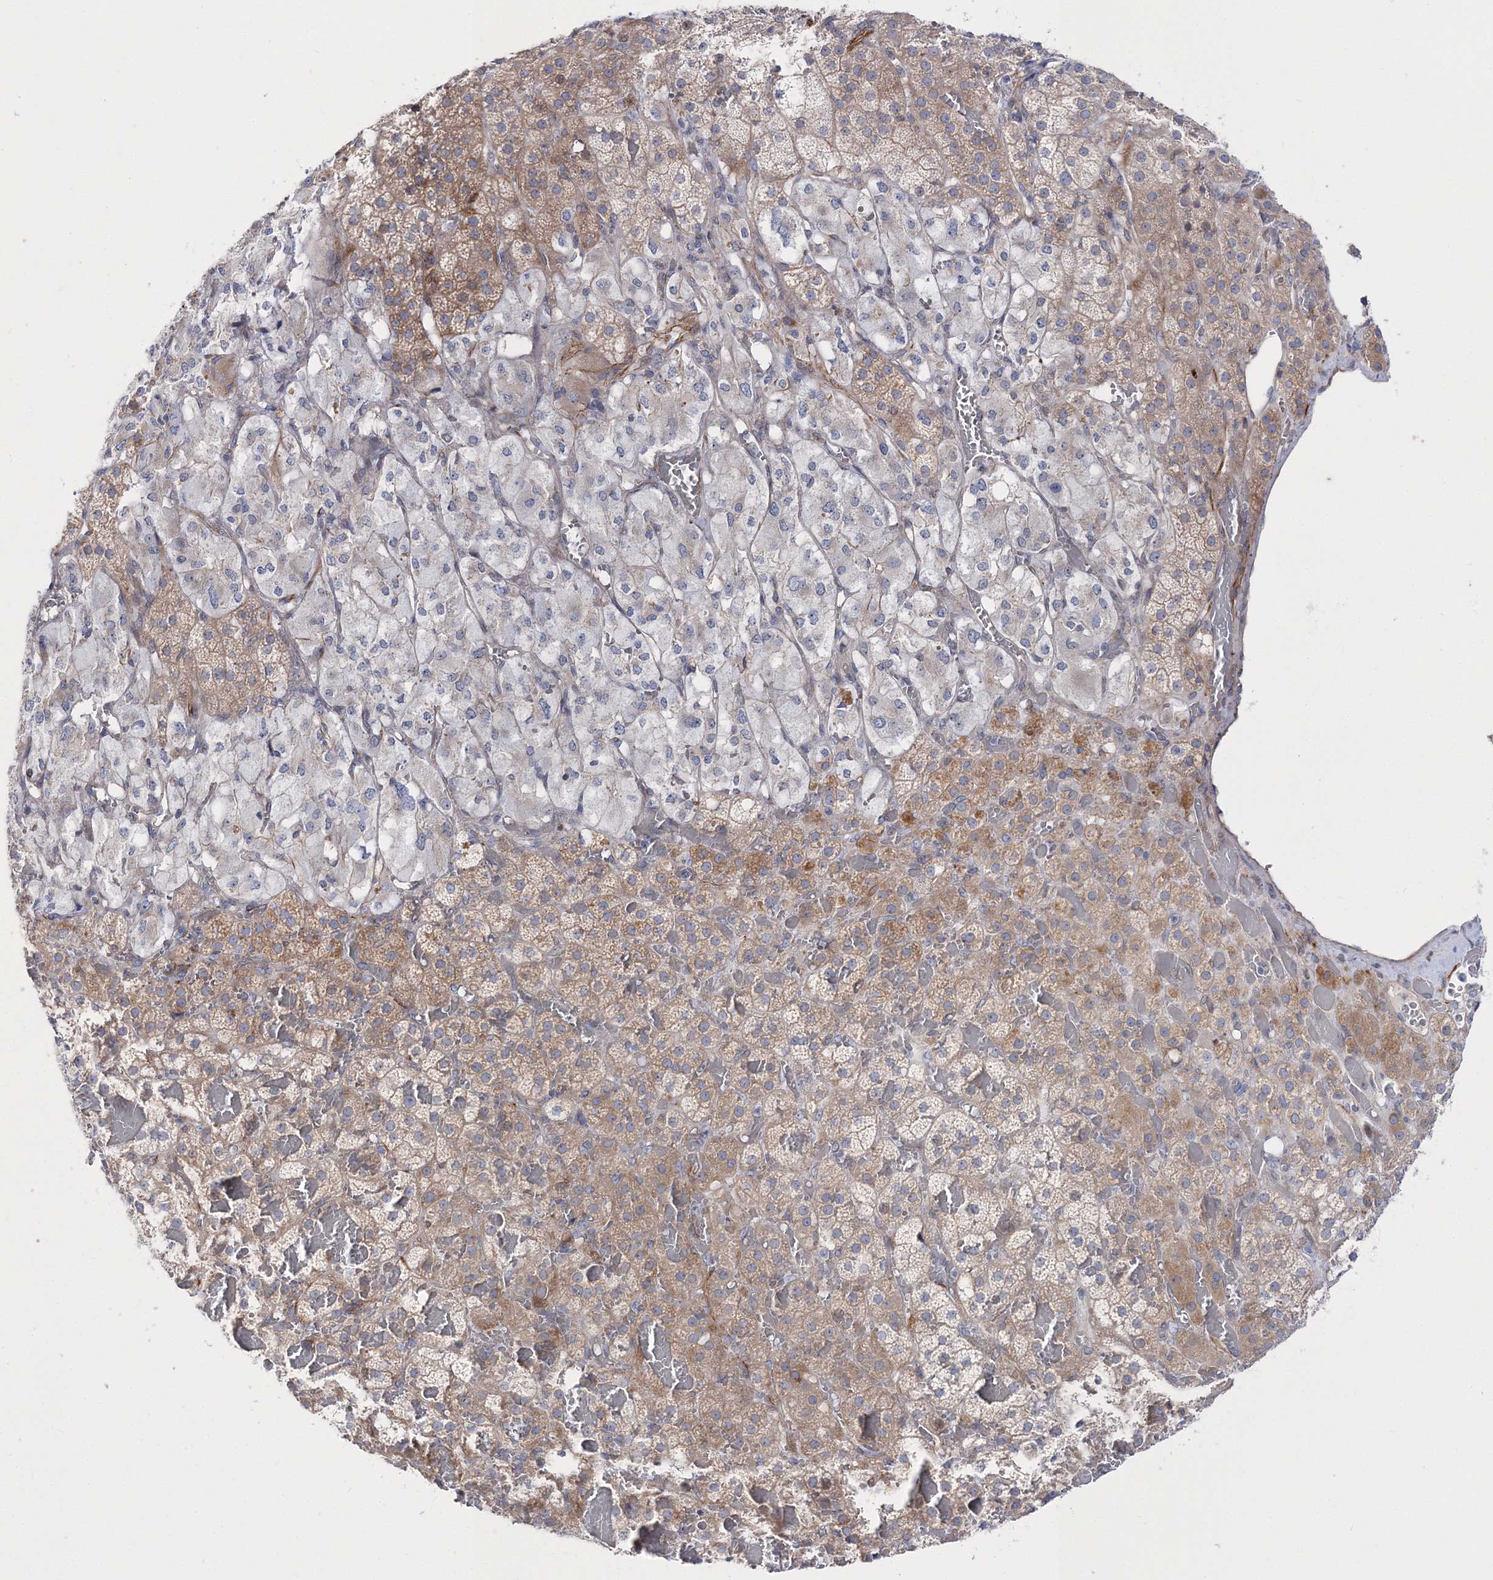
{"staining": {"intensity": "moderate", "quantity": ">75%", "location": "cytoplasmic/membranous"}, "tissue": "adrenal gland", "cell_type": "Glandular cells", "image_type": "normal", "snomed": [{"axis": "morphology", "description": "Normal tissue, NOS"}, {"axis": "topography", "description": "Adrenal gland"}], "caption": "DAB immunohistochemical staining of normal adrenal gland shows moderate cytoplasmic/membranous protein positivity in about >75% of glandular cells. (DAB = brown stain, brightfield microscopy at high magnification).", "gene": "ARHGAP32", "patient": {"sex": "female", "age": 59}}